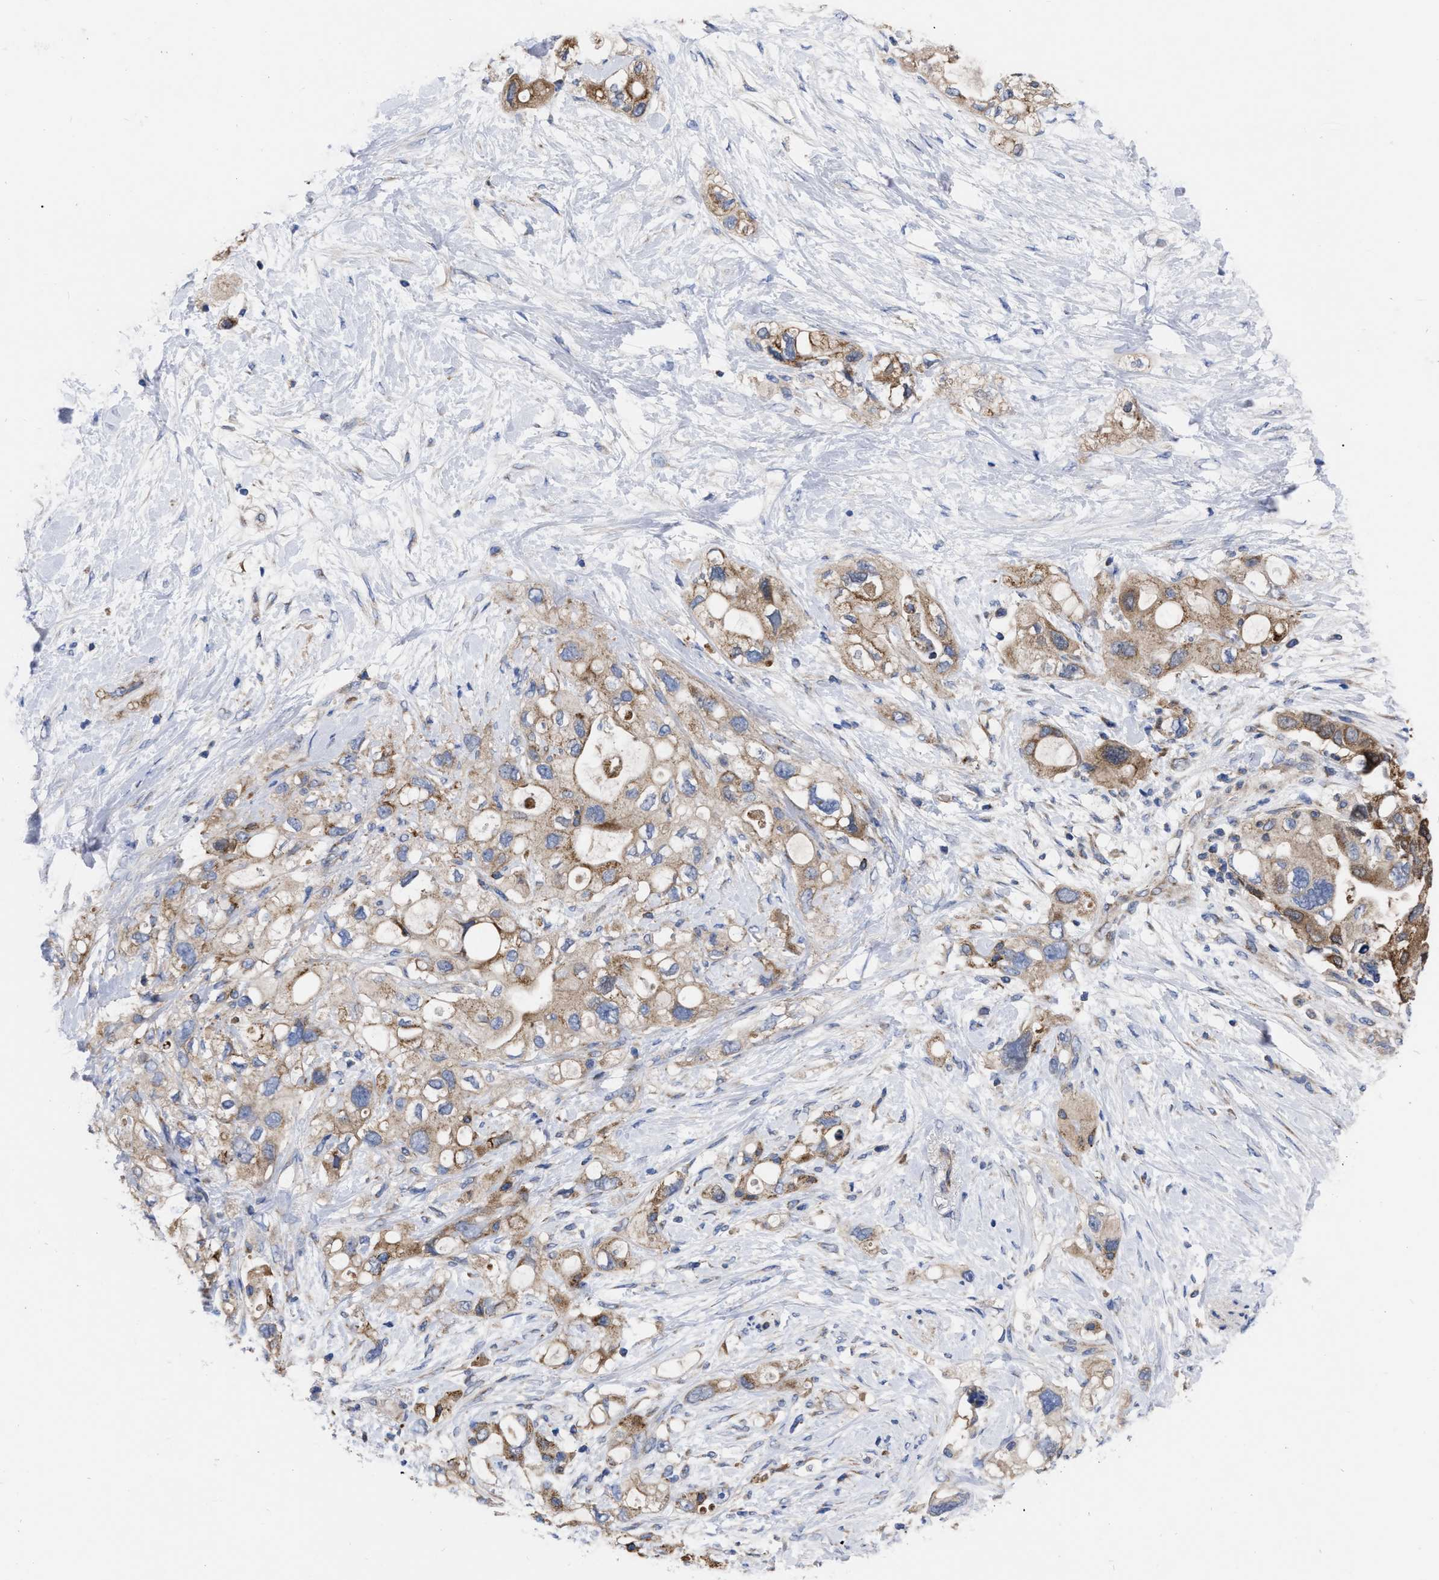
{"staining": {"intensity": "moderate", "quantity": ">75%", "location": "cytoplasmic/membranous"}, "tissue": "pancreatic cancer", "cell_type": "Tumor cells", "image_type": "cancer", "snomed": [{"axis": "morphology", "description": "Adenocarcinoma, NOS"}, {"axis": "topography", "description": "Pancreas"}], "caption": "IHC histopathology image of adenocarcinoma (pancreatic) stained for a protein (brown), which shows medium levels of moderate cytoplasmic/membranous expression in approximately >75% of tumor cells.", "gene": "CDKN2C", "patient": {"sex": "female", "age": 56}}